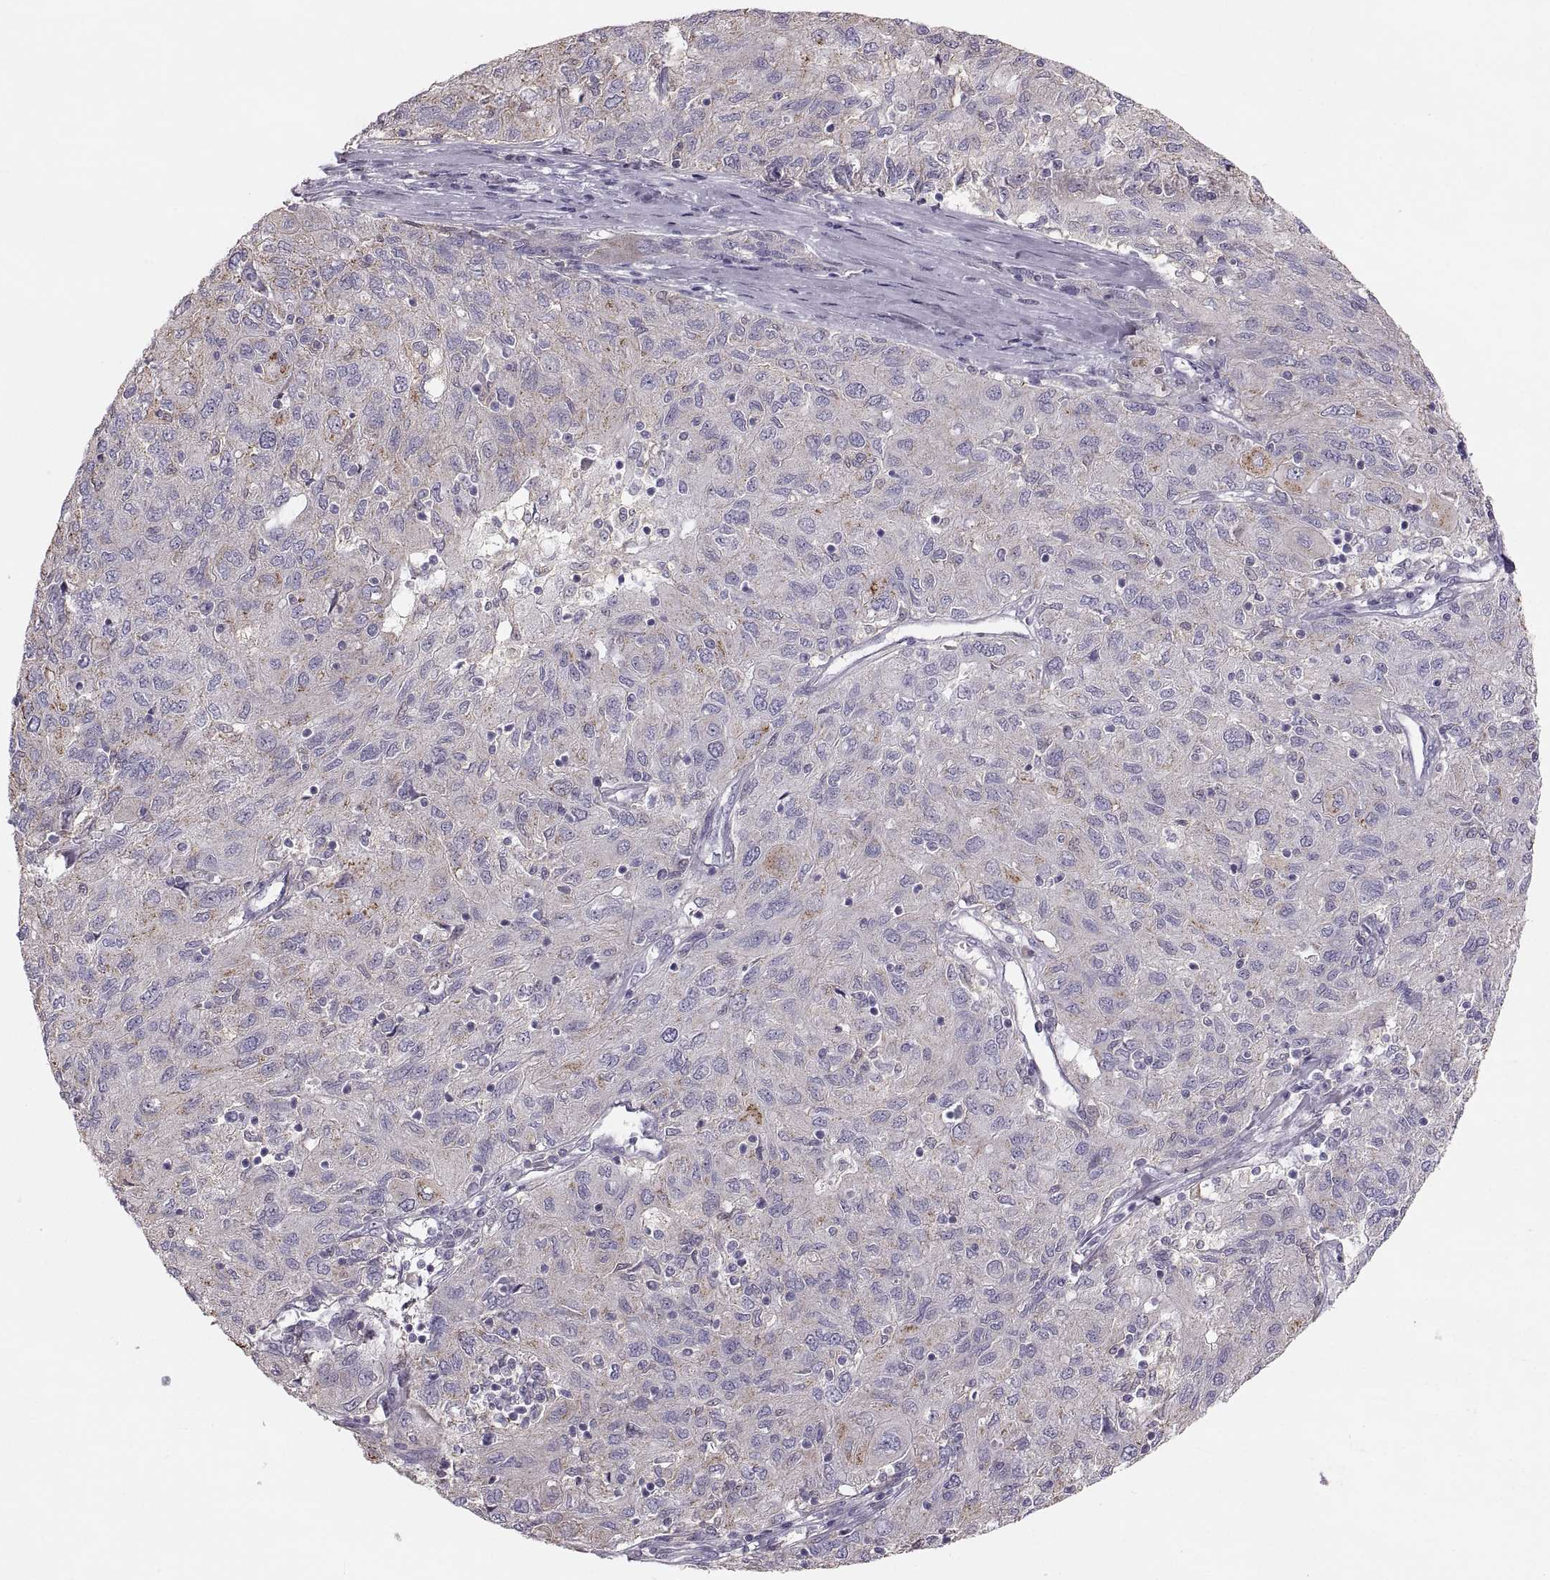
{"staining": {"intensity": "negative", "quantity": "none", "location": "none"}, "tissue": "ovarian cancer", "cell_type": "Tumor cells", "image_type": "cancer", "snomed": [{"axis": "morphology", "description": "Carcinoma, endometroid"}, {"axis": "topography", "description": "Ovary"}], "caption": "This photomicrograph is of ovarian cancer stained with immunohistochemistry to label a protein in brown with the nuclei are counter-stained blue. There is no positivity in tumor cells.", "gene": "RUNDC3A", "patient": {"sex": "female", "age": 50}}